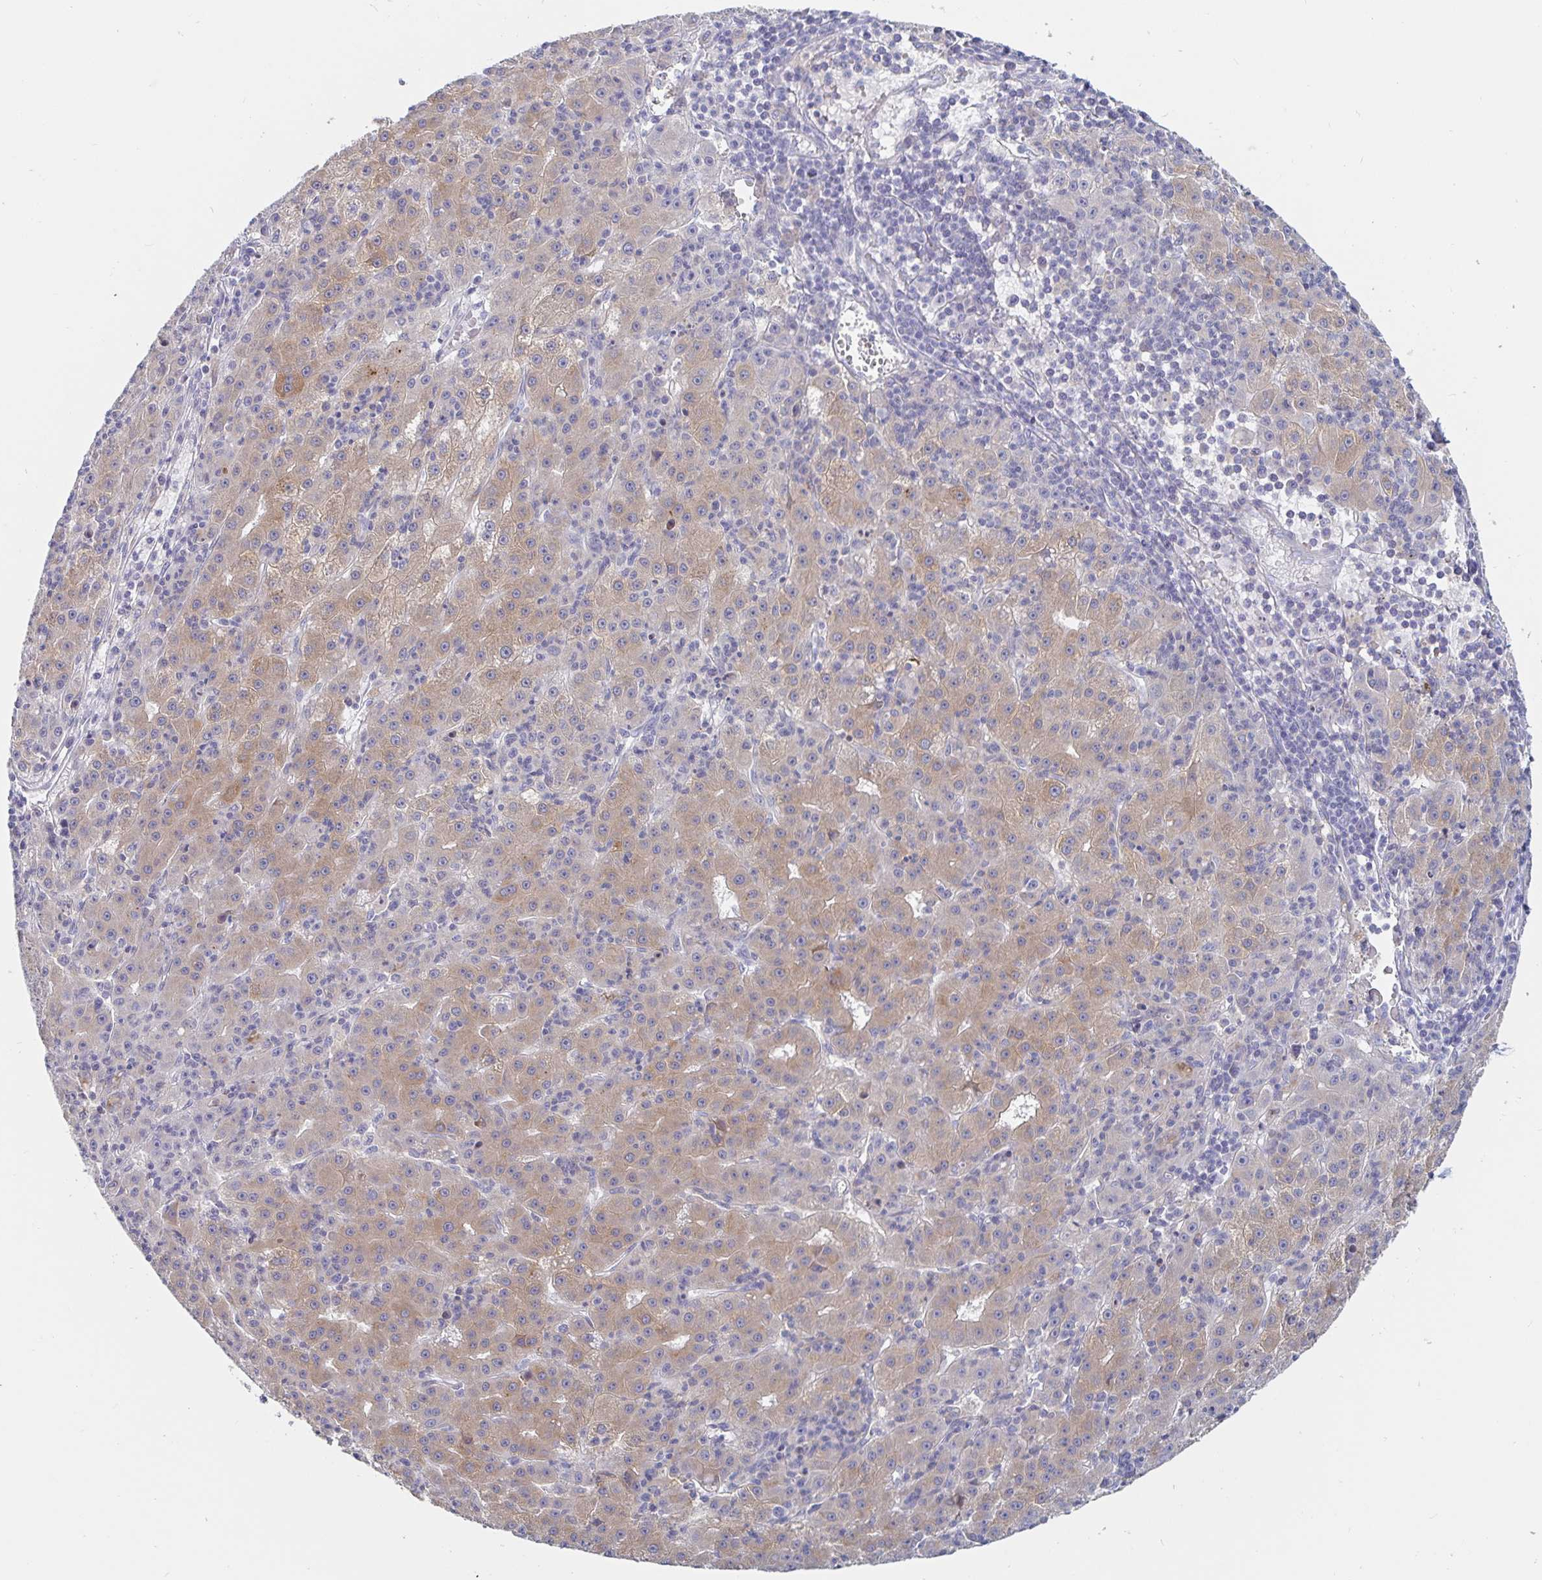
{"staining": {"intensity": "weak", "quantity": ">75%", "location": "cytoplasmic/membranous"}, "tissue": "liver cancer", "cell_type": "Tumor cells", "image_type": "cancer", "snomed": [{"axis": "morphology", "description": "Carcinoma, Hepatocellular, NOS"}, {"axis": "topography", "description": "Liver"}], "caption": "A low amount of weak cytoplasmic/membranous staining is present in about >75% of tumor cells in hepatocellular carcinoma (liver) tissue.", "gene": "SPPL3", "patient": {"sex": "male", "age": 76}}